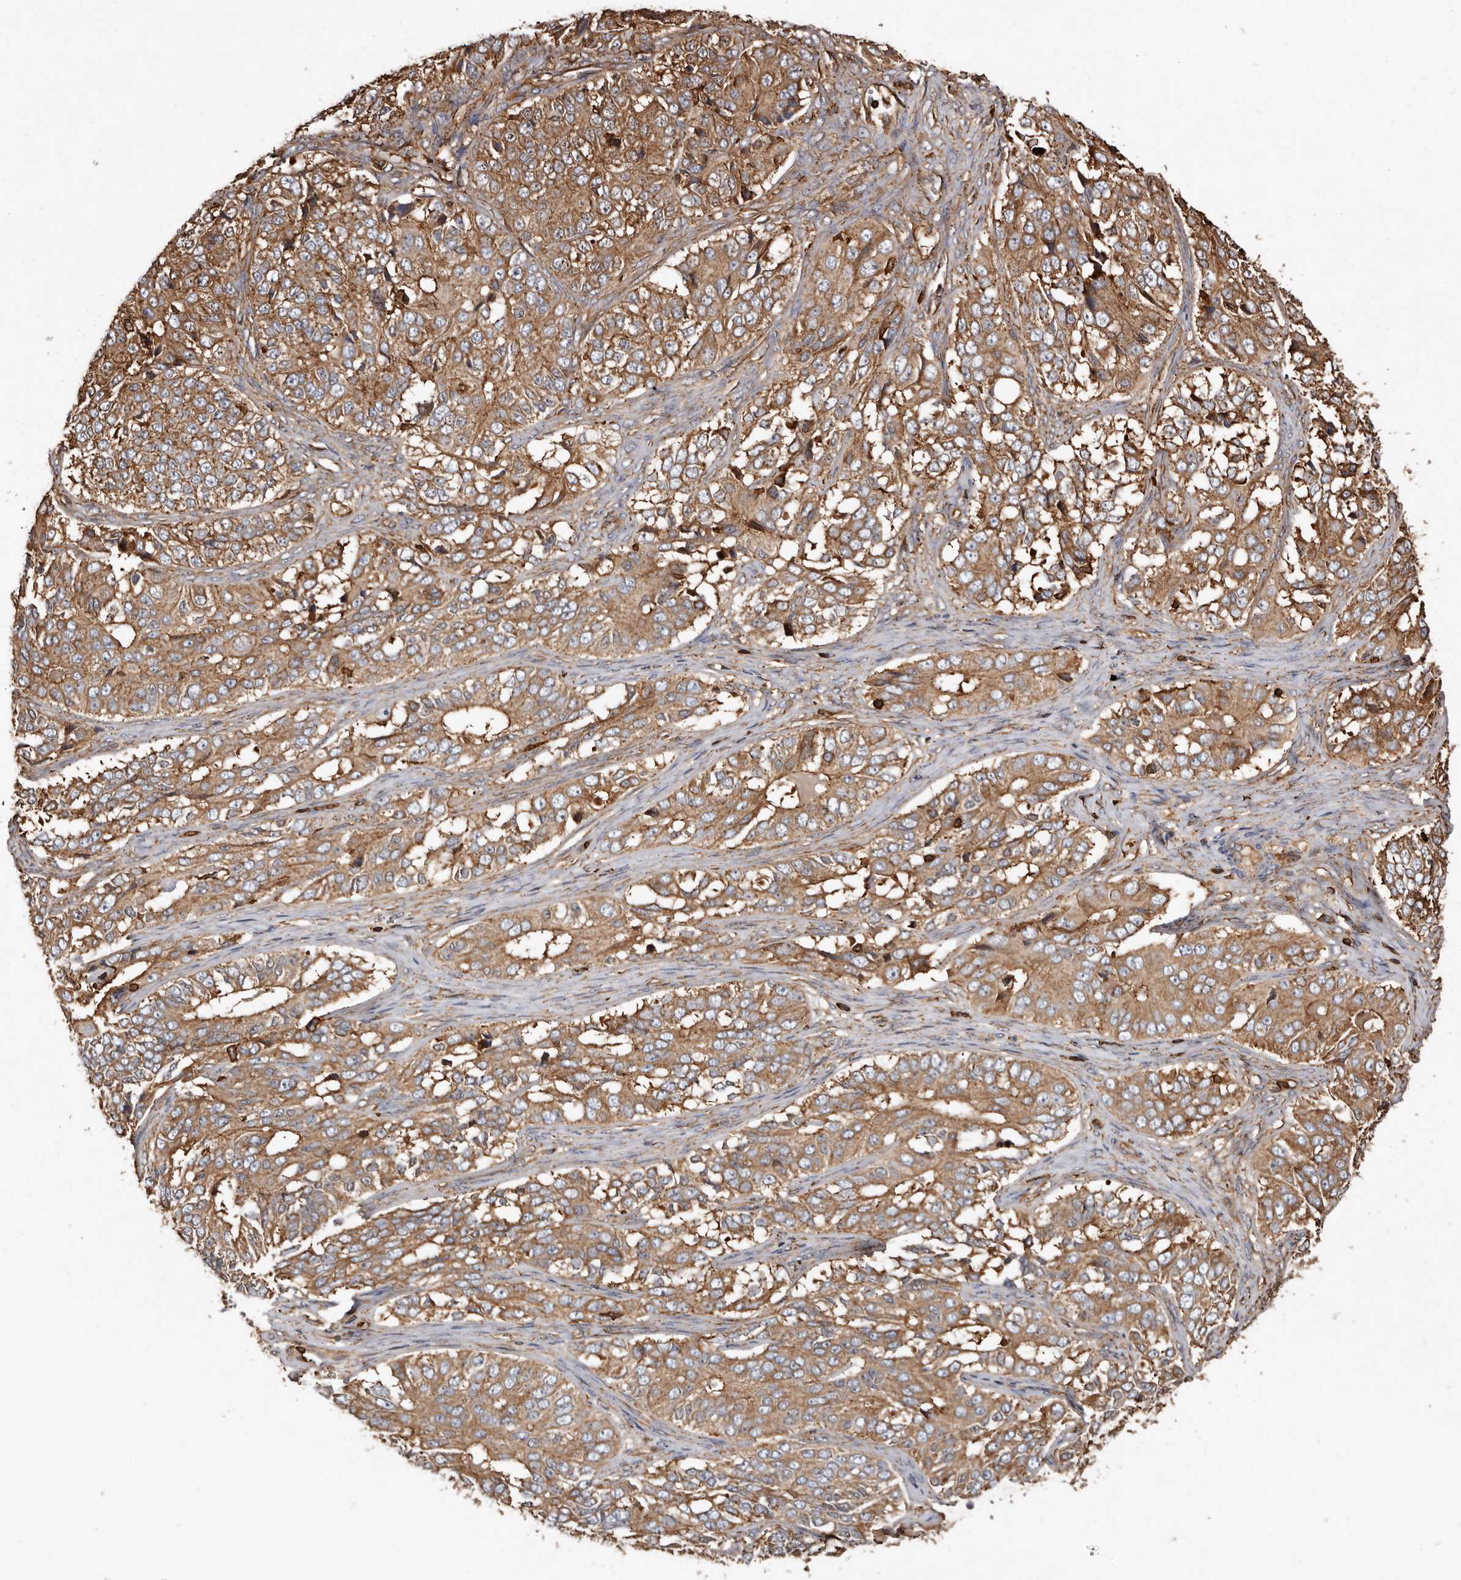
{"staining": {"intensity": "moderate", "quantity": ">75%", "location": "cytoplasmic/membranous"}, "tissue": "ovarian cancer", "cell_type": "Tumor cells", "image_type": "cancer", "snomed": [{"axis": "morphology", "description": "Carcinoma, endometroid"}, {"axis": "topography", "description": "Ovary"}], "caption": "The image reveals a brown stain indicating the presence of a protein in the cytoplasmic/membranous of tumor cells in ovarian cancer (endometroid carcinoma).", "gene": "COQ8B", "patient": {"sex": "female", "age": 51}}